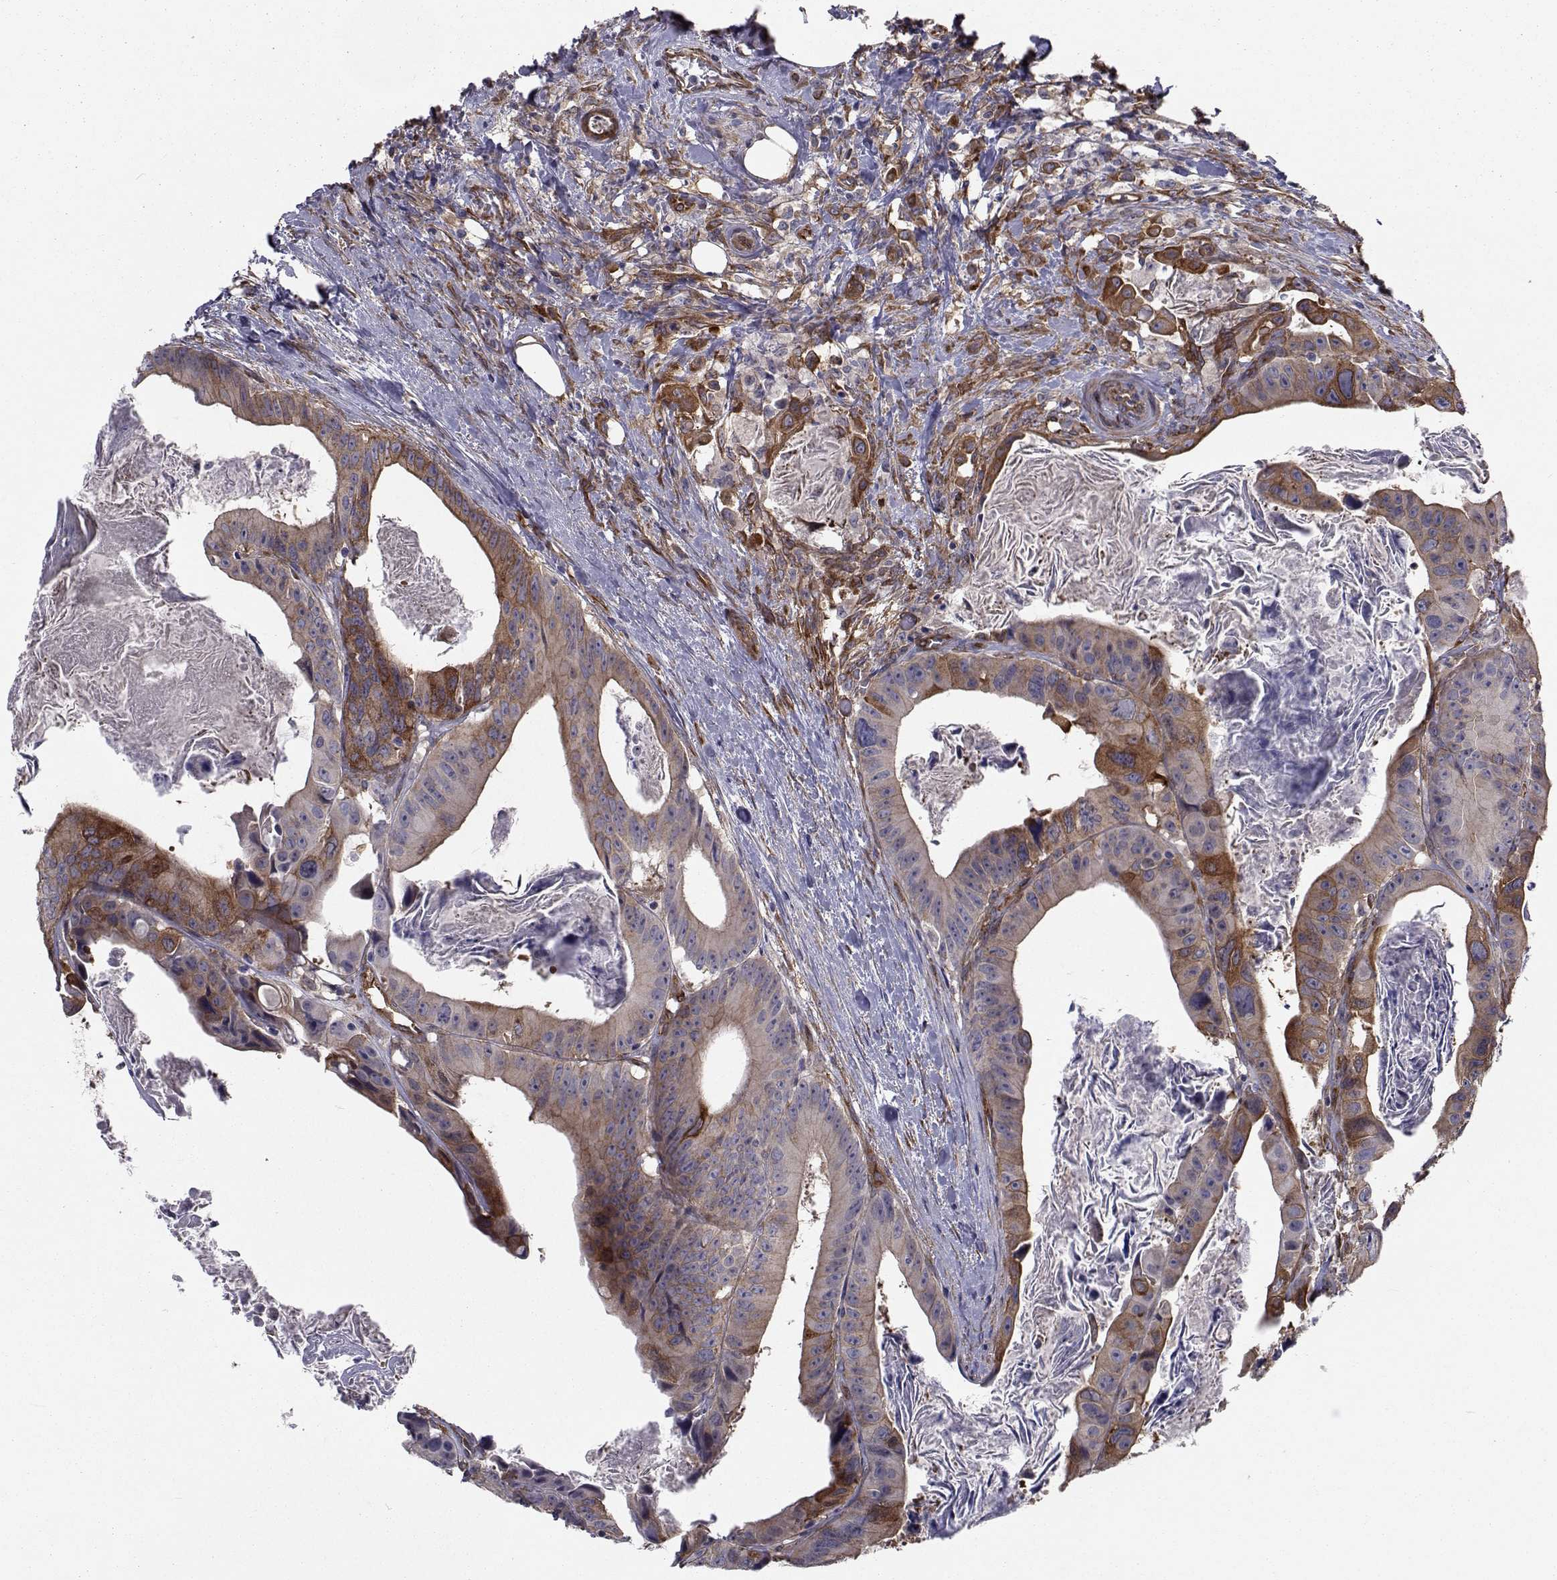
{"staining": {"intensity": "strong", "quantity": "<25%", "location": "cytoplasmic/membranous"}, "tissue": "colorectal cancer", "cell_type": "Tumor cells", "image_type": "cancer", "snomed": [{"axis": "morphology", "description": "Adenocarcinoma, NOS"}, {"axis": "topography", "description": "Rectum"}], "caption": "This image shows IHC staining of human adenocarcinoma (colorectal), with medium strong cytoplasmic/membranous staining in approximately <25% of tumor cells.", "gene": "TRIP10", "patient": {"sex": "male", "age": 64}}